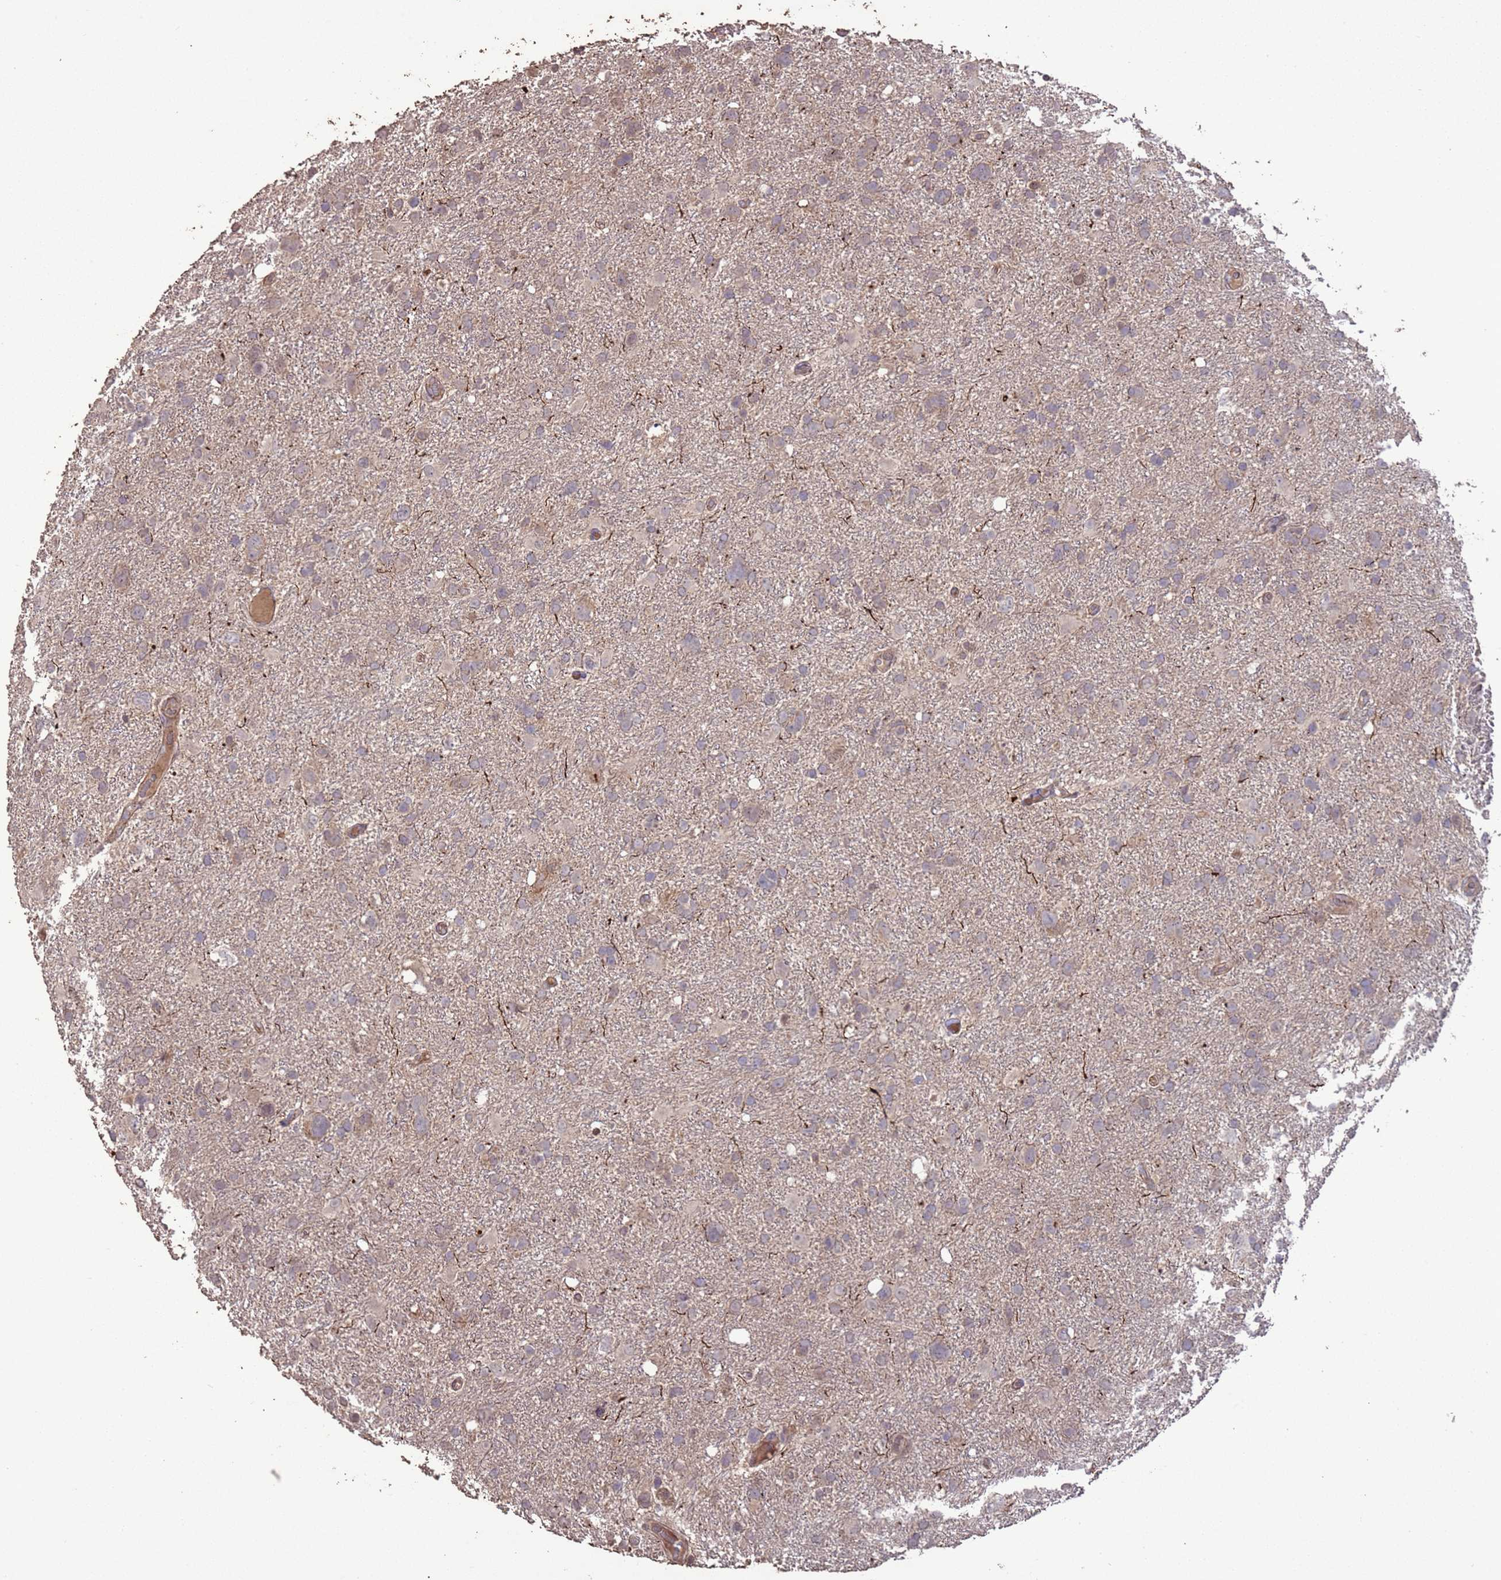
{"staining": {"intensity": "negative", "quantity": "none", "location": "none"}, "tissue": "glioma", "cell_type": "Tumor cells", "image_type": "cancer", "snomed": [{"axis": "morphology", "description": "Glioma, malignant, High grade"}, {"axis": "topography", "description": "Brain"}], "caption": "This is an IHC image of glioma. There is no positivity in tumor cells.", "gene": "SLC9B2", "patient": {"sex": "male", "age": 61}}